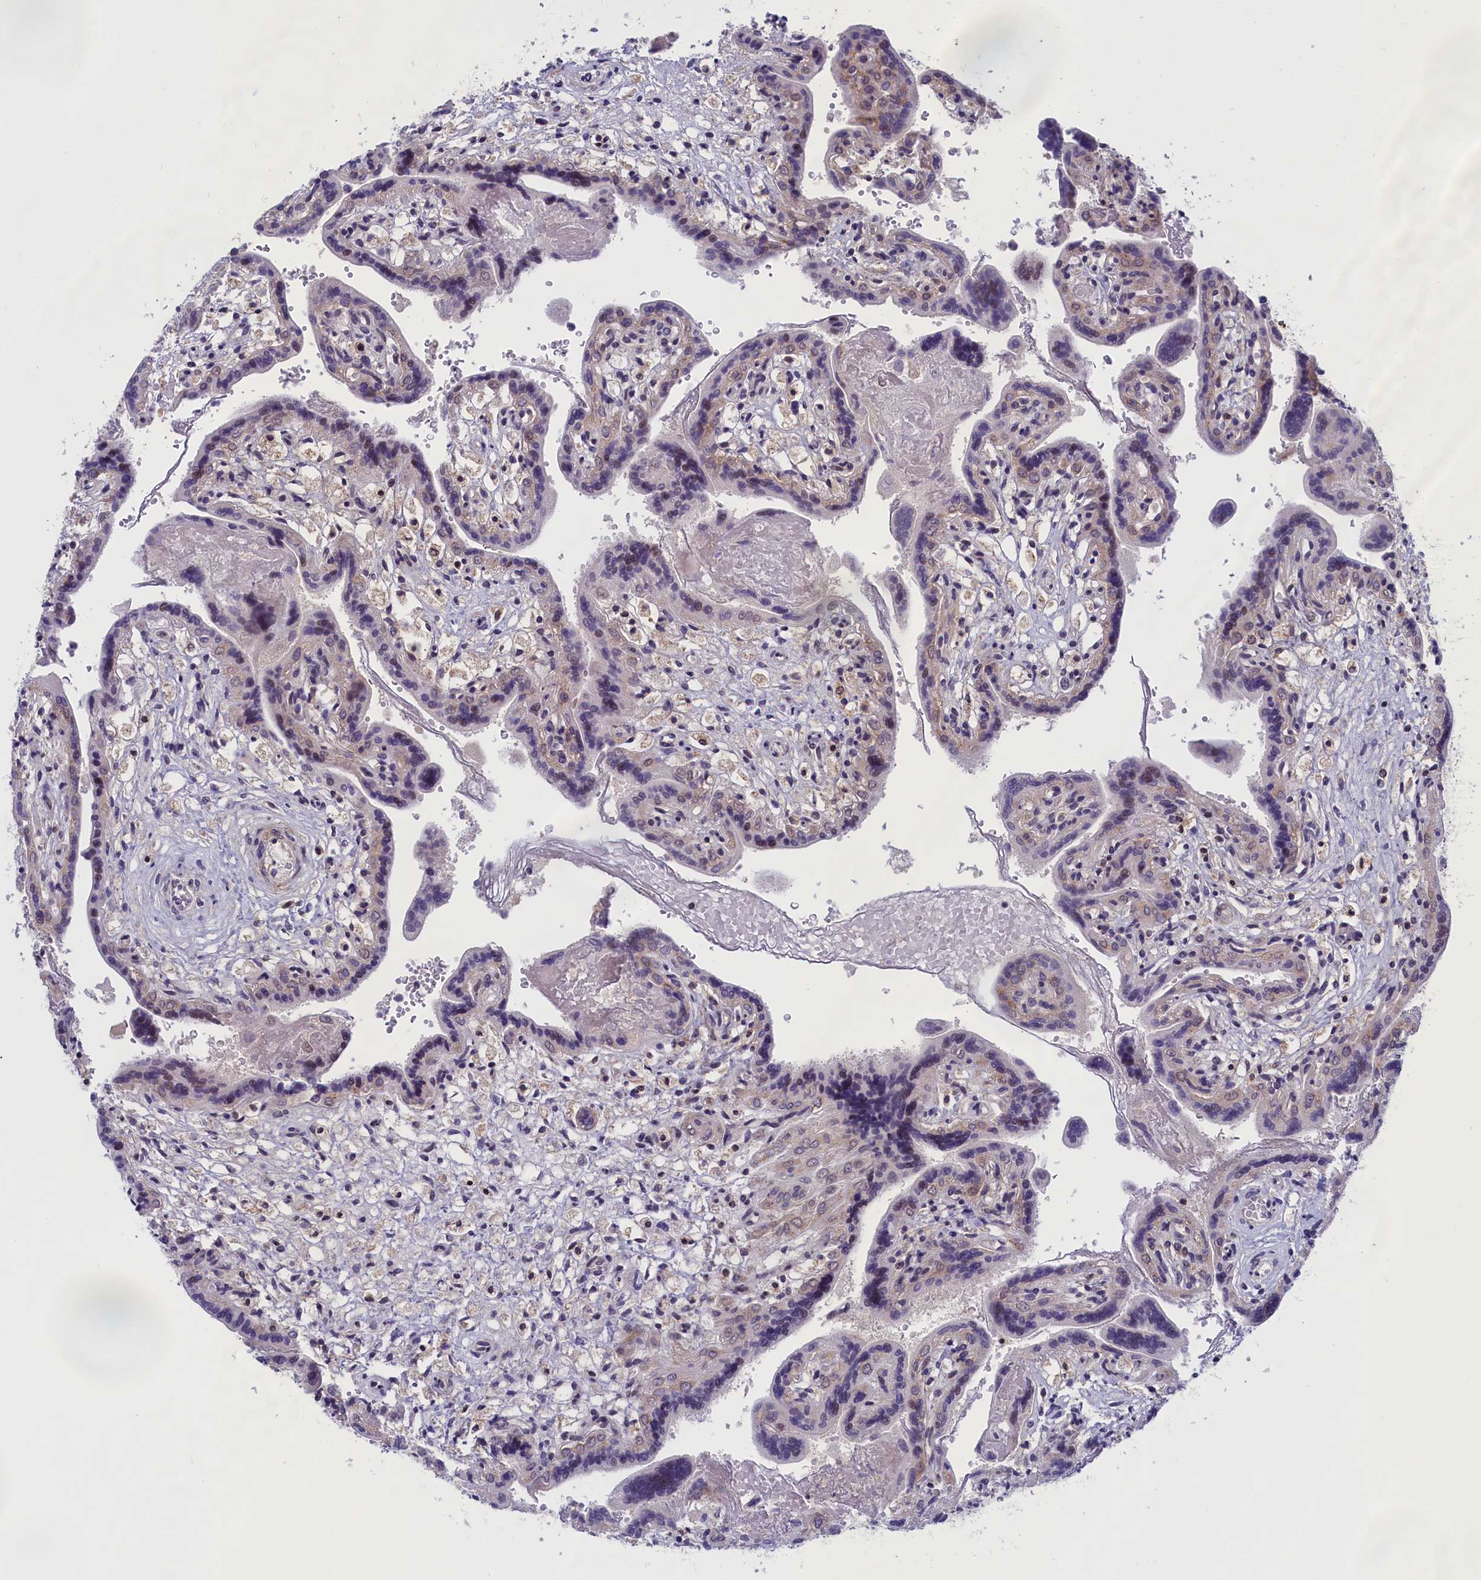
{"staining": {"intensity": "moderate", "quantity": "25%-75%", "location": "nuclear"}, "tissue": "placenta", "cell_type": "Trophoblastic cells", "image_type": "normal", "snomed": [{"axis": "morphology", "description": "Normal tissue, NOS"}, {"axis": "topography", "description": "Placenta"}], "caption": "High-power microscopy captured an immunohistochemistry micrograph of unremarkable placenta, revealing moderate nuclear staining in about 25%-75% of trophoblastic cells. Immunohistochemistry (ihc) stains the protein in brown and the nuclei are stained blue.", "gene": "PPAN", "patient": {"sex": "female", "age": 37}}